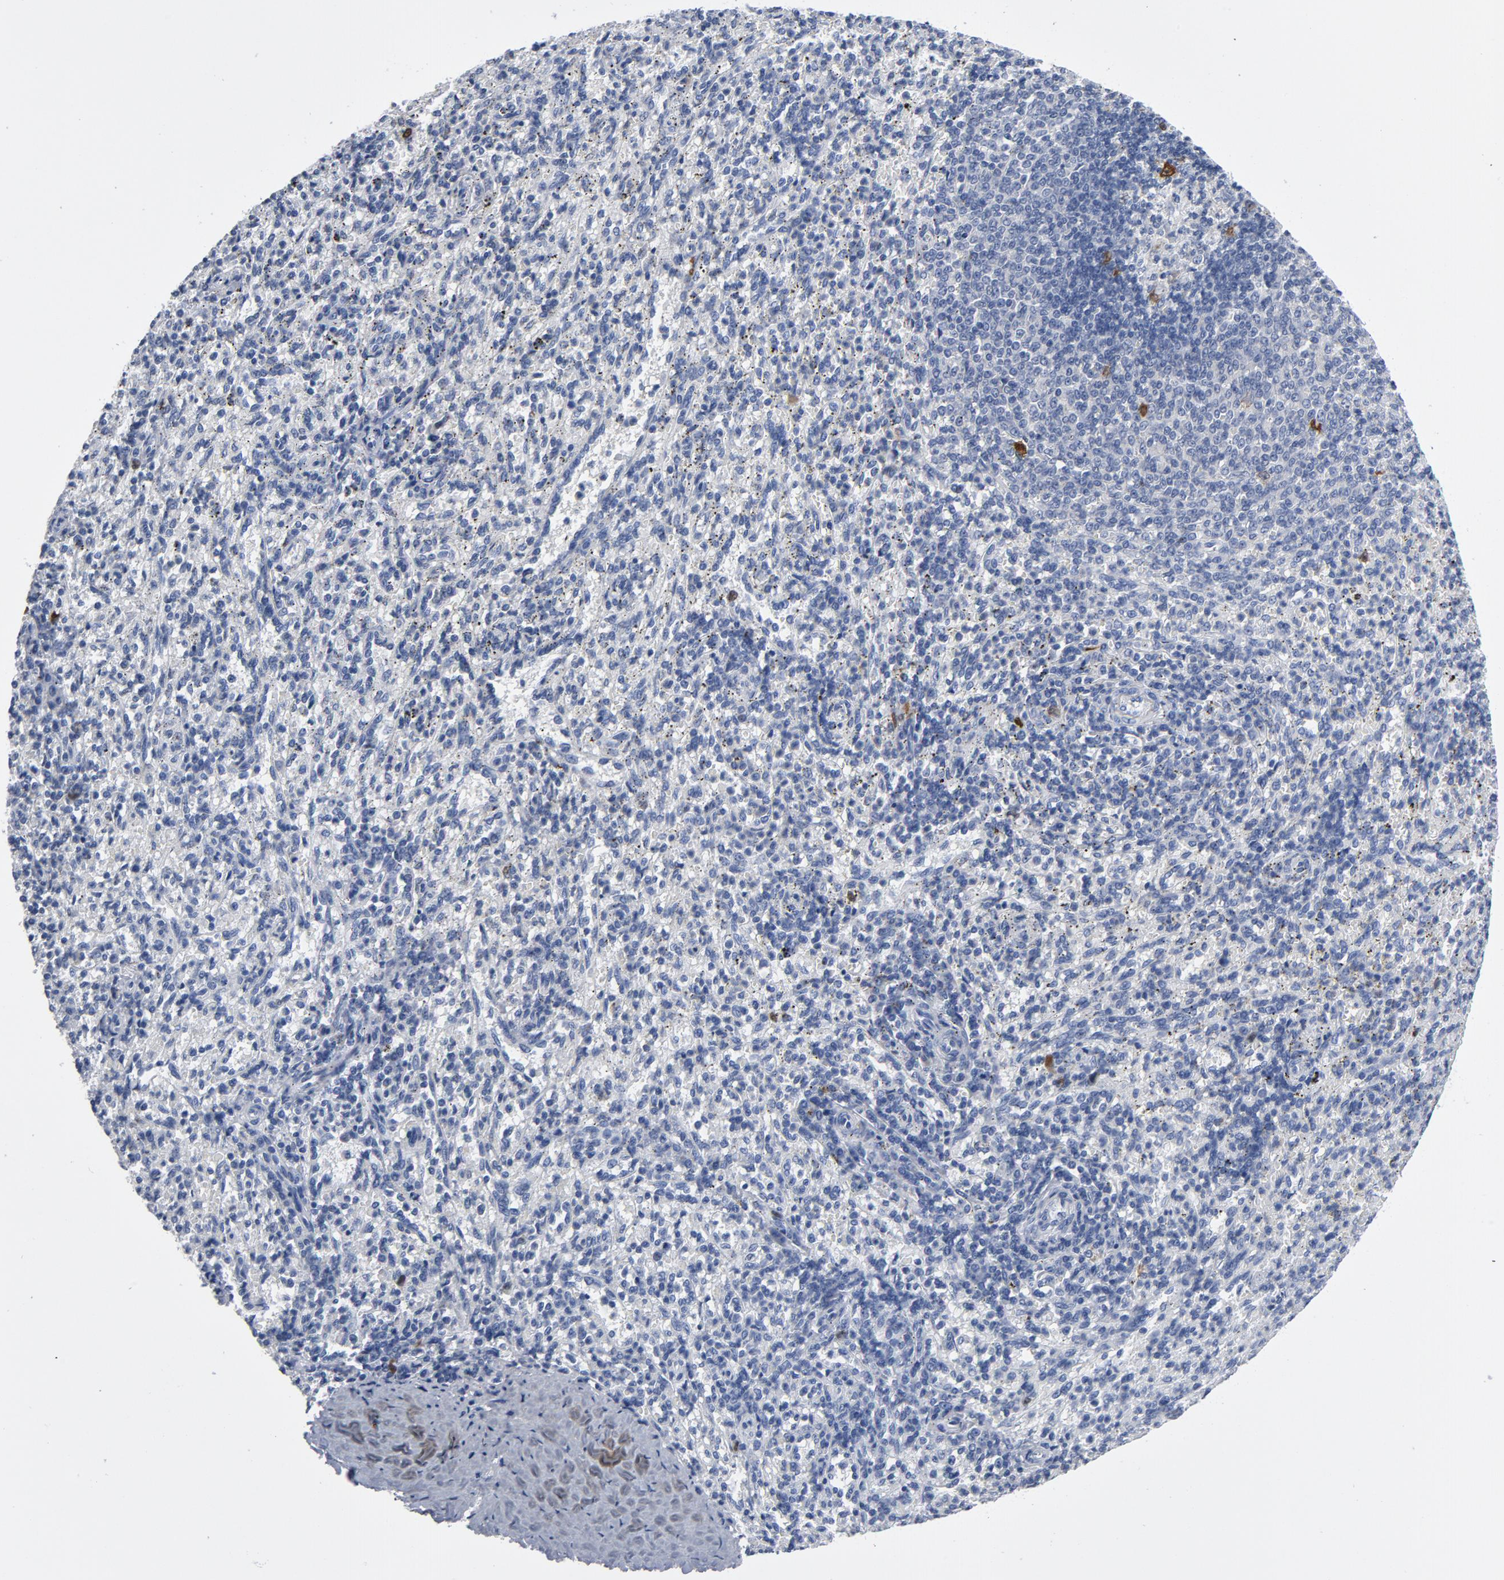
{"staining": {"intensity": "moderate", "quantity": "<25%", "location": "nuclear"}, "tissue": "spleen", "cell_type": "Cells in red pulp", "image_type": "normal", "snomed": [{"axis": "morphology", "description": "Normal tissue, NOS"}, {"axis": "topography", "description": "Spleen"}], "caption": "Immunohistochemical staining of unremarkable spleen exhibits low levels of moderate nuclear expression in approximately <25% of cells in red pulp. (DAB (3,3'-diaminobenzidine) = brown stain, brightfield microscopy at high magnification).", "gene": "CDC20", "patient": {"sex": "female", "age": 10}}